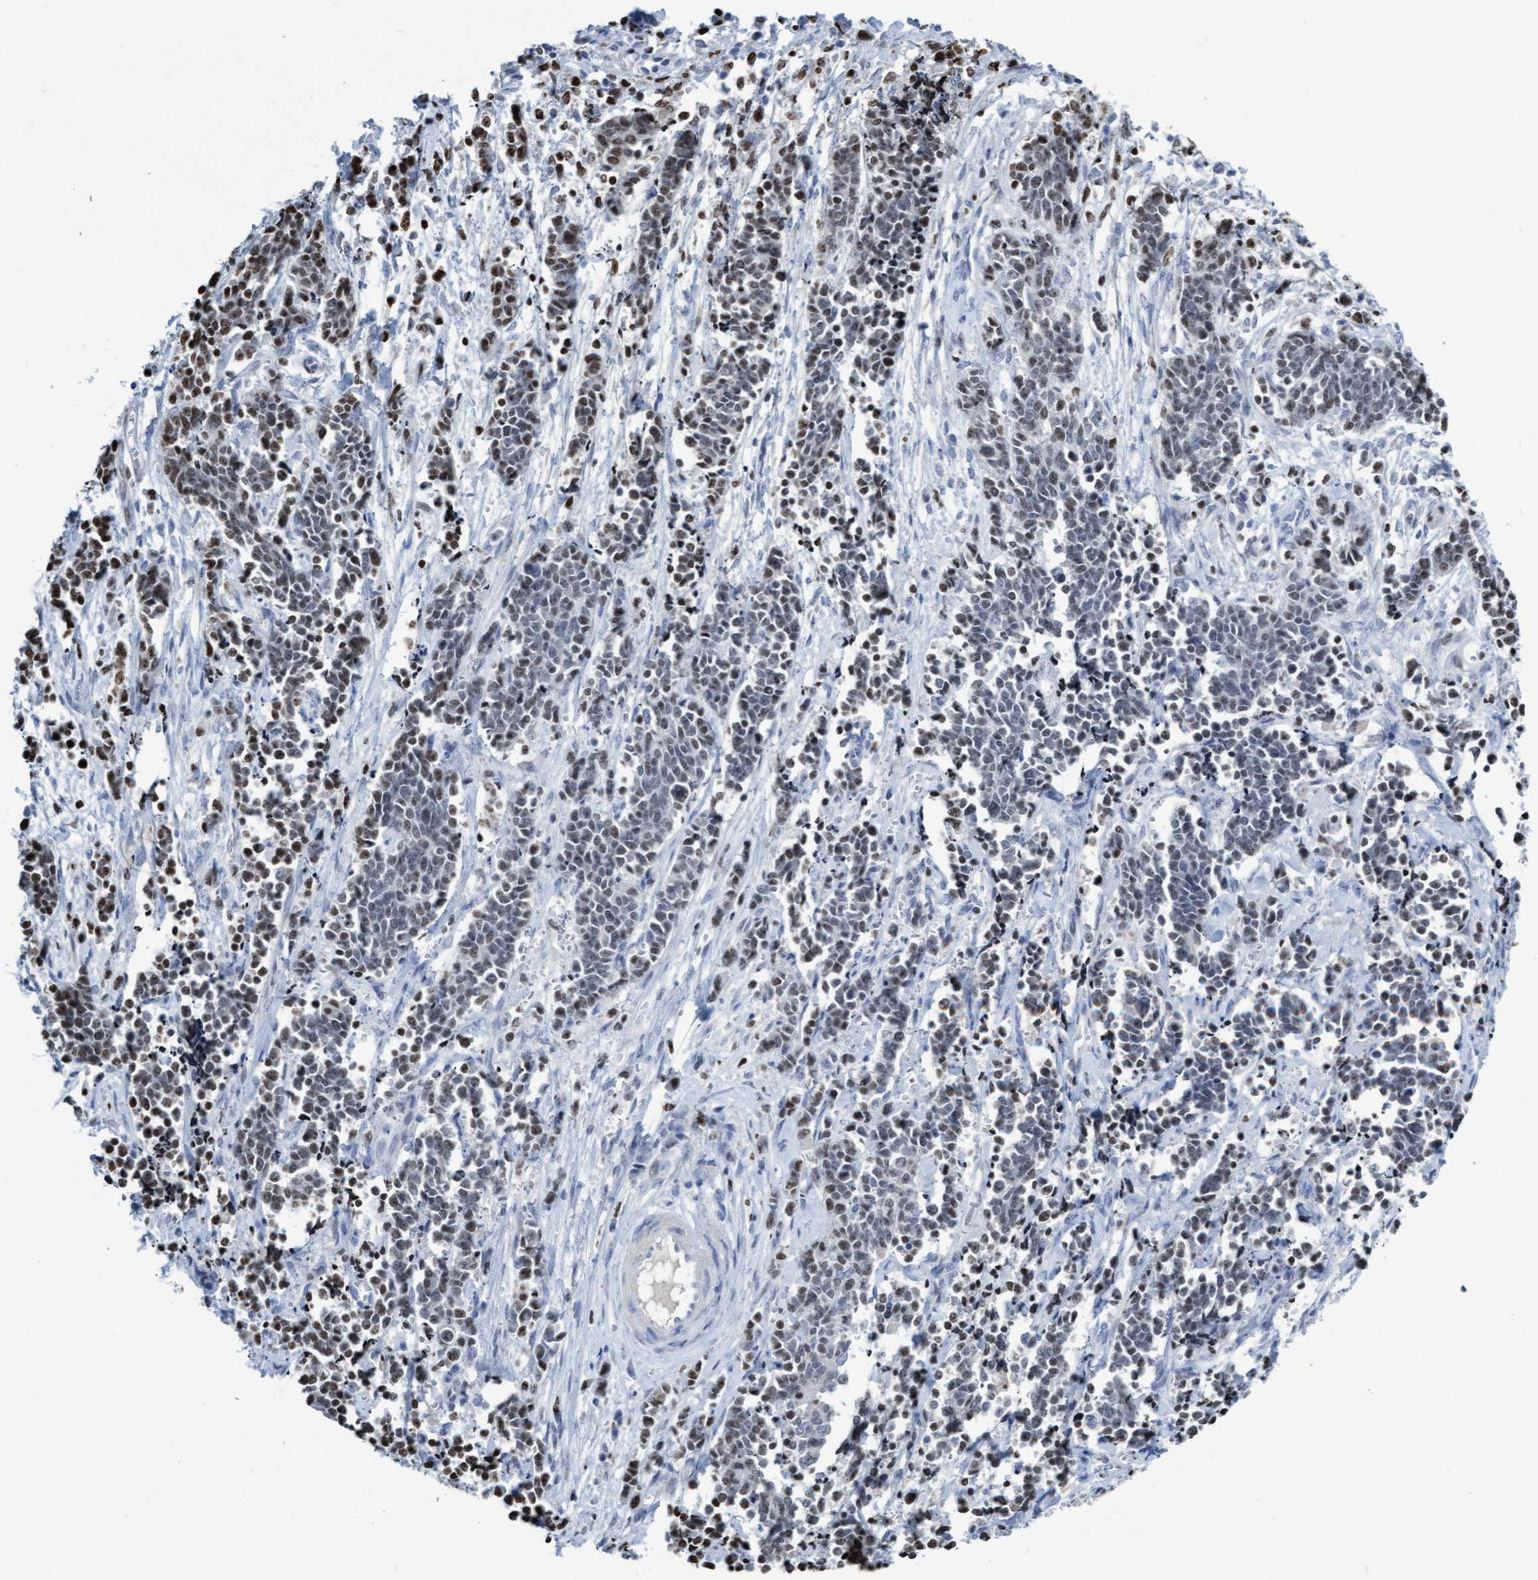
{"staining": {"intensity": "moderate", "quantity": "25%-75%", "location": "nuclear"}, "tissue": "cervical cancer", "cell_type": "Tumor cells", "image_type": "cancer", "snomed": [{"axis": "morphology", "description": "Squamous cell carcinoma, NOS"}, {"axis": "topography", "description": "Cervix"}], "caption": "Brown immunohistochemical staining in human cervical cancer (squamous cell carcinoma) reveals moderate nuclear expression in about 25%-75% of tumor cells.", "gene": "CBX2", "patient": {"sex": "female", "age": 35}}